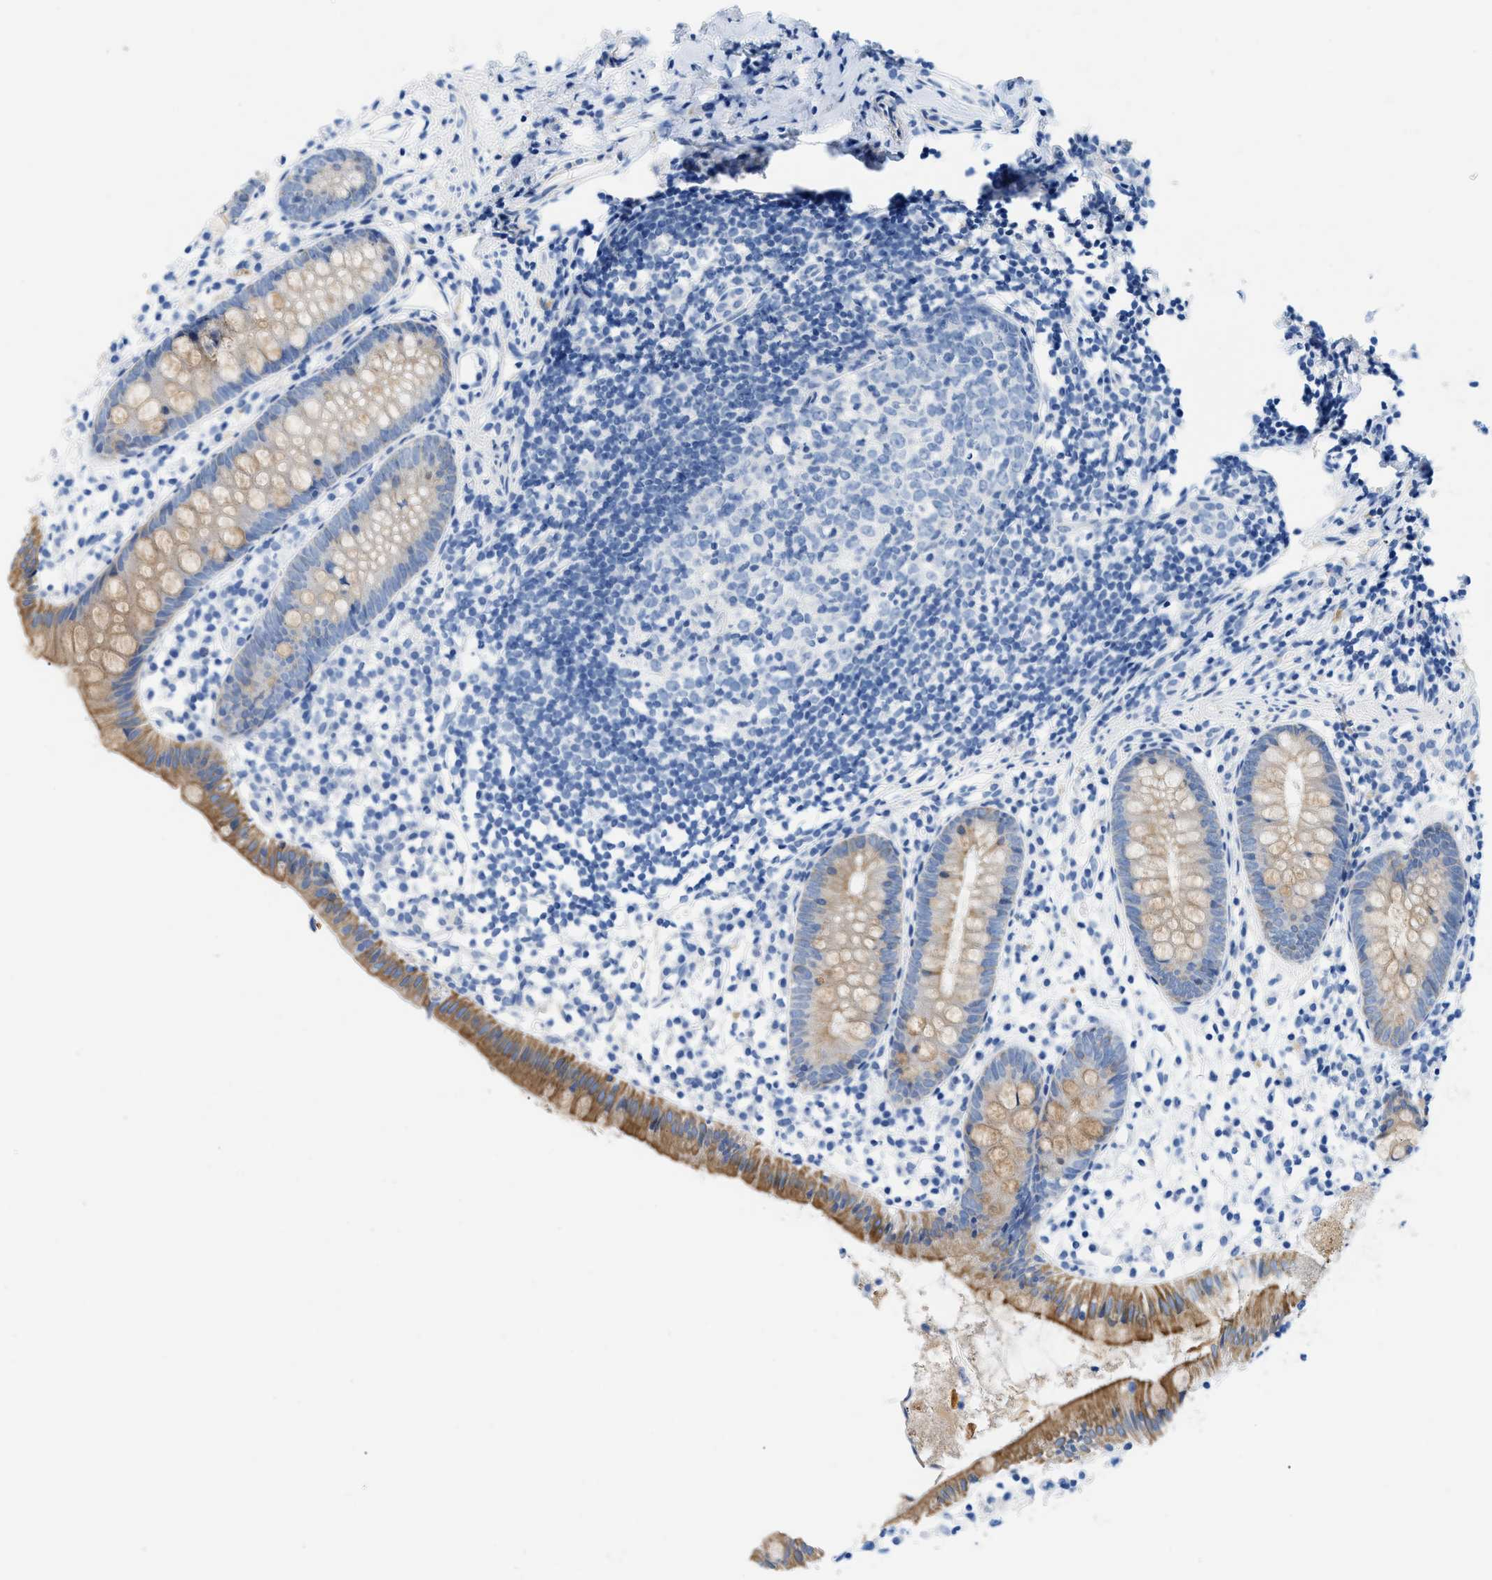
{"staining": {"intensity": "moderate", "quantity": "25%-75%", "location": "cytoplasmic/membranous"}, "tissue": "appendix", "cell_type": "Glandular cells", "image_type": "normal", "snomed": [{"axis": "morphology", "description": "Normal tissue, NOS"}, {"axis": "topography", "description": "Appendix"}], "caption": "Protein staining of unremarkable appendix demonstrates moderate cytoplasmic/membranous staining in about 25%-75% of glandular cells. (IHC, brightfield microscopy, high magnification).", "gene": "BPGM", "patient": {"sex": "female", "age": 20}}